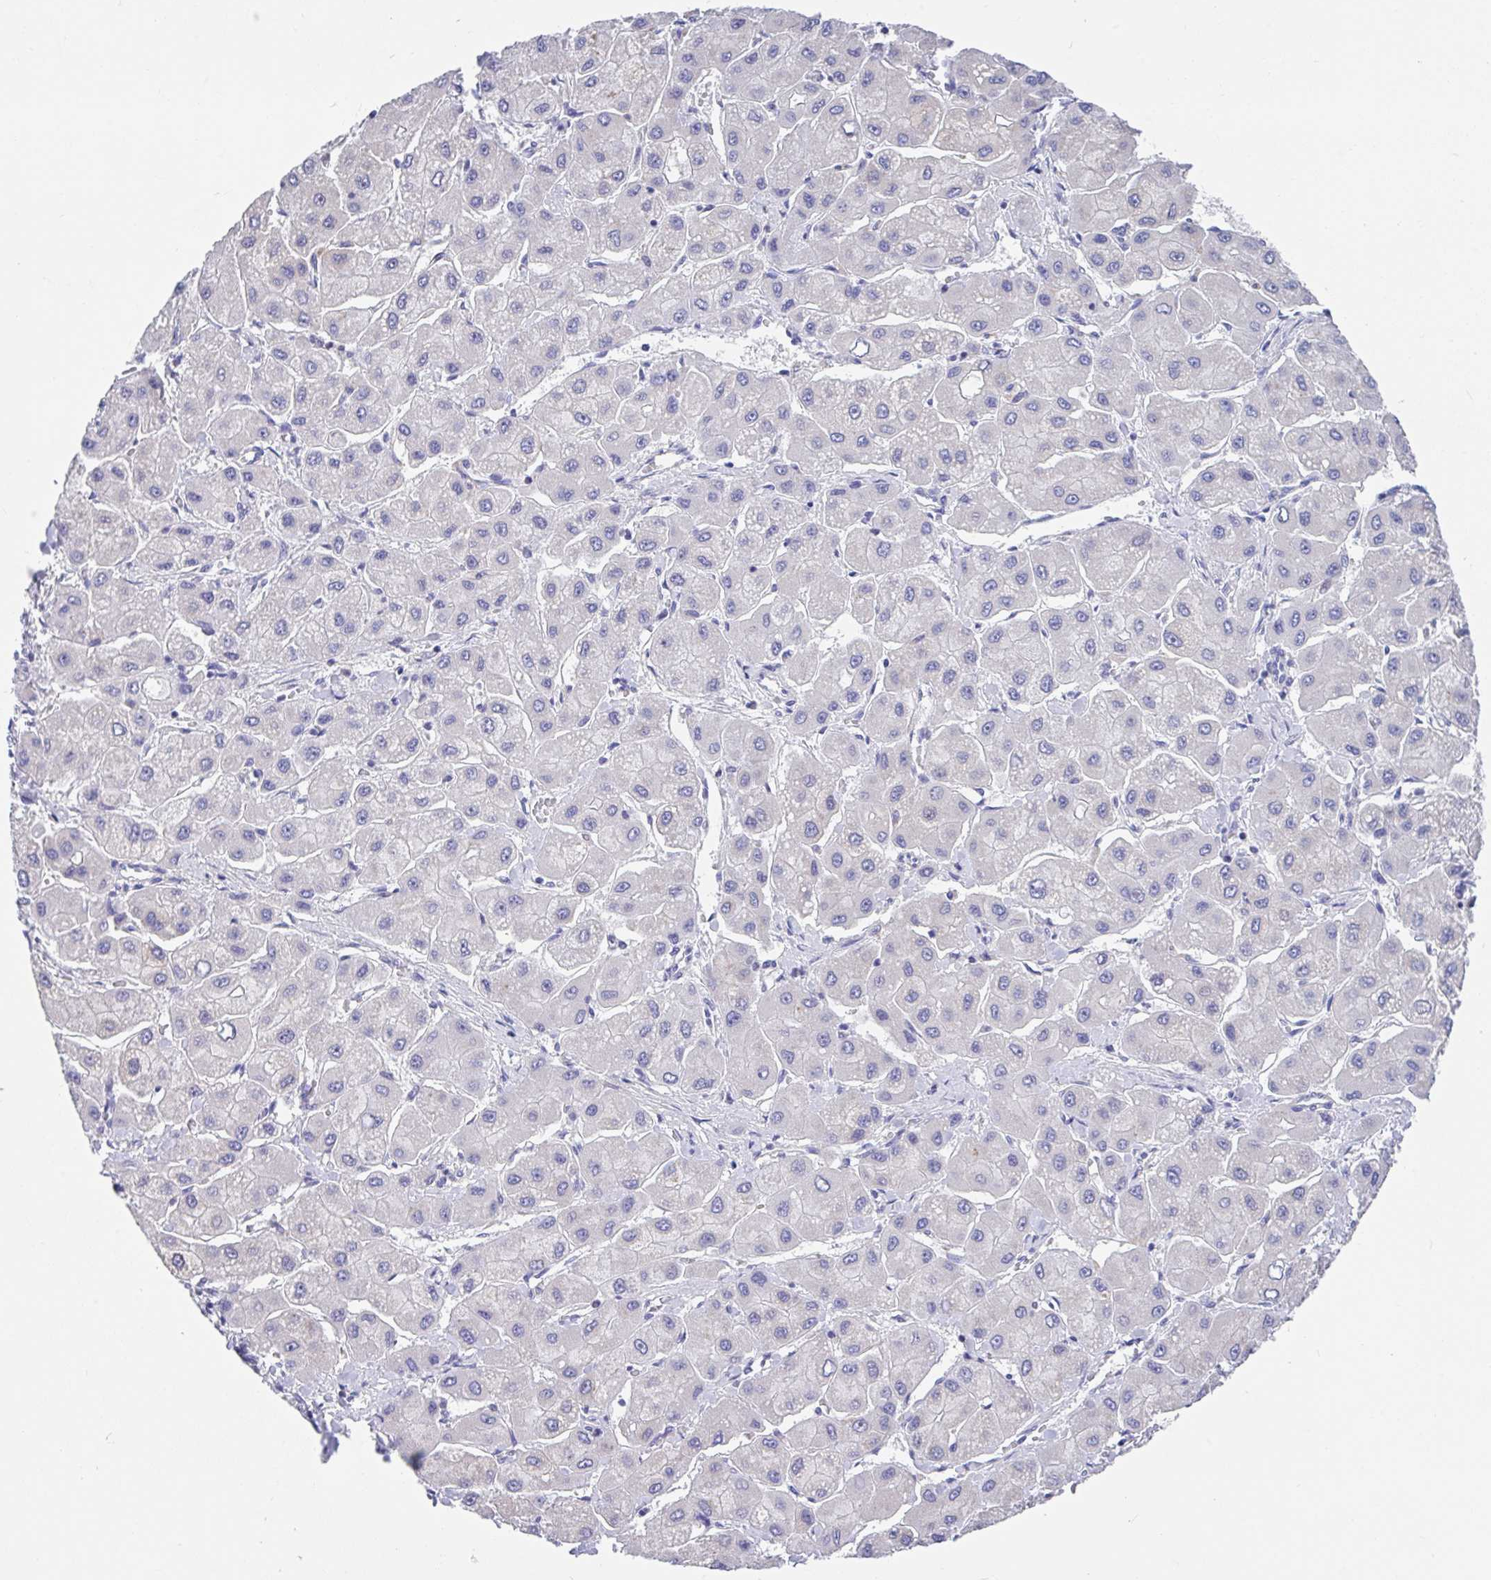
{"staining": {"intensity": "negative", "quantity": "none", "location": "none"}, "tissue": "liver cancer", "cell_type": "Tumor cells", "image_type": "cancer", "snomed": [{"axis": "morphology", "description": "Carcinoma, Hepatocellular, NOS"}, {"axis": "topography", "description": "Liver"}], "caption": "Protein analysis of liver hepatocellular carcinoma displays no significant expression in tumor cells.", "gene": "CCSAP", "patient": {"sex": "male", "age": 40}}